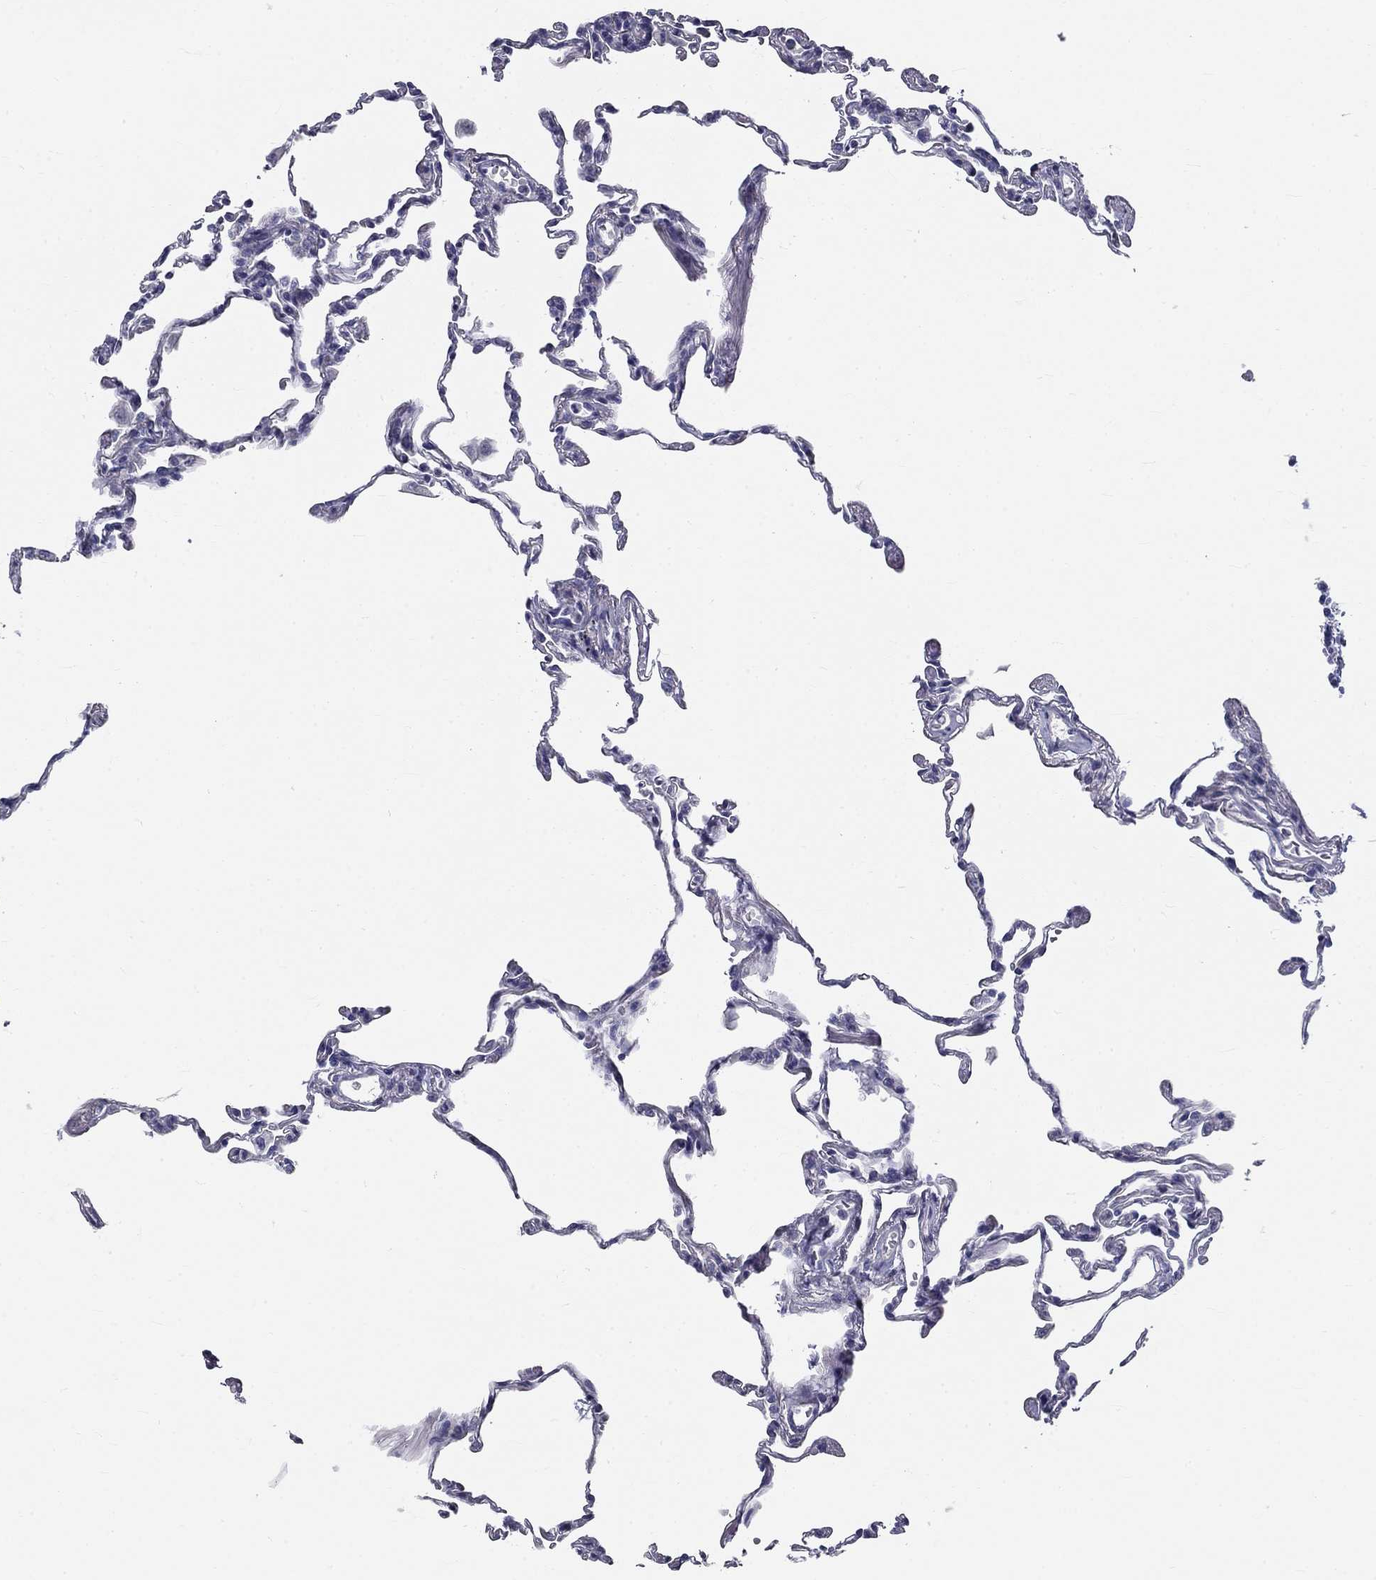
{"staining": {"intensity": "negative", "quantity": "none", "location": "none"}, "tissue": "lung", "cell_type": "Alveolar cells", "image_type": "normal", "snomed": [{"axis": "morphology", "description": "Normal tissue, NOS"}, {"axis": "topography", "description": "Lung"}], "caption": "Lung was stained to show a protein in brown. There is no significant staining in alveolar cells. (Stains: DAB (3,3'-diaminobenzidine) IHC with hematoxylin counter stain, Microscopy: brightfield microscopy at high magnification).", "gene": "GALNTL5", "patient": {"sex": "female", "age": 57}}